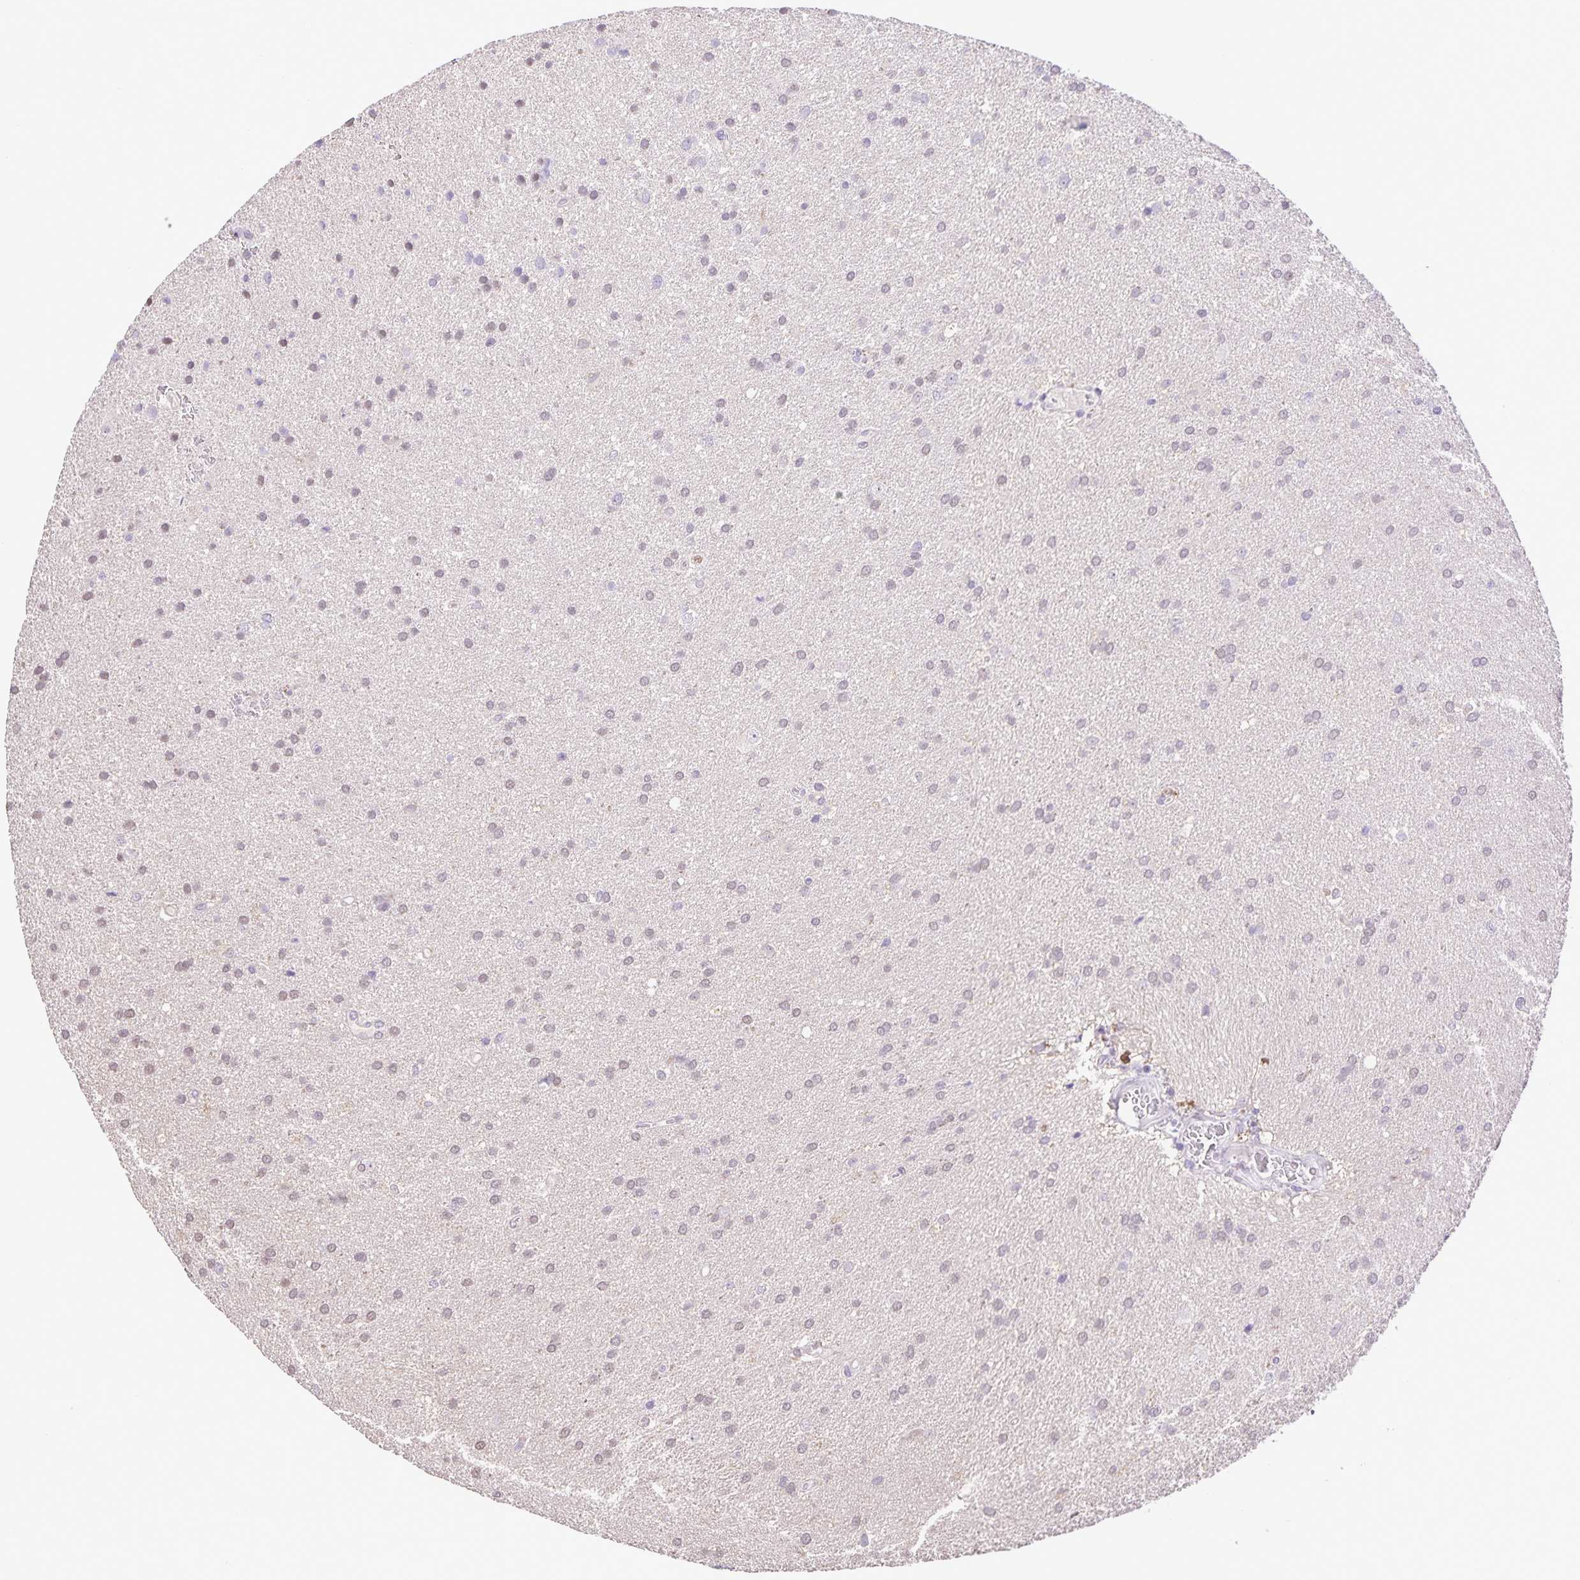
{"staining": {"intensity": "weak", "quantity": "<25%", "location": "nuclear"}, "tissue": "glioma", "cell_type": "Tumor cells", "image_type": "cancer", "snomed": [{"axis": "morphology", "description": "Glioma, malignant, Low grade"}, {"axis": "topography", "description": "Brain"}], "caption": "An IHC micrograph of glioma is shown. There is no staining in tumor cells of glioma.", "gene": "ONECUT2", "patient": {"sex": "female", "age": 54}}